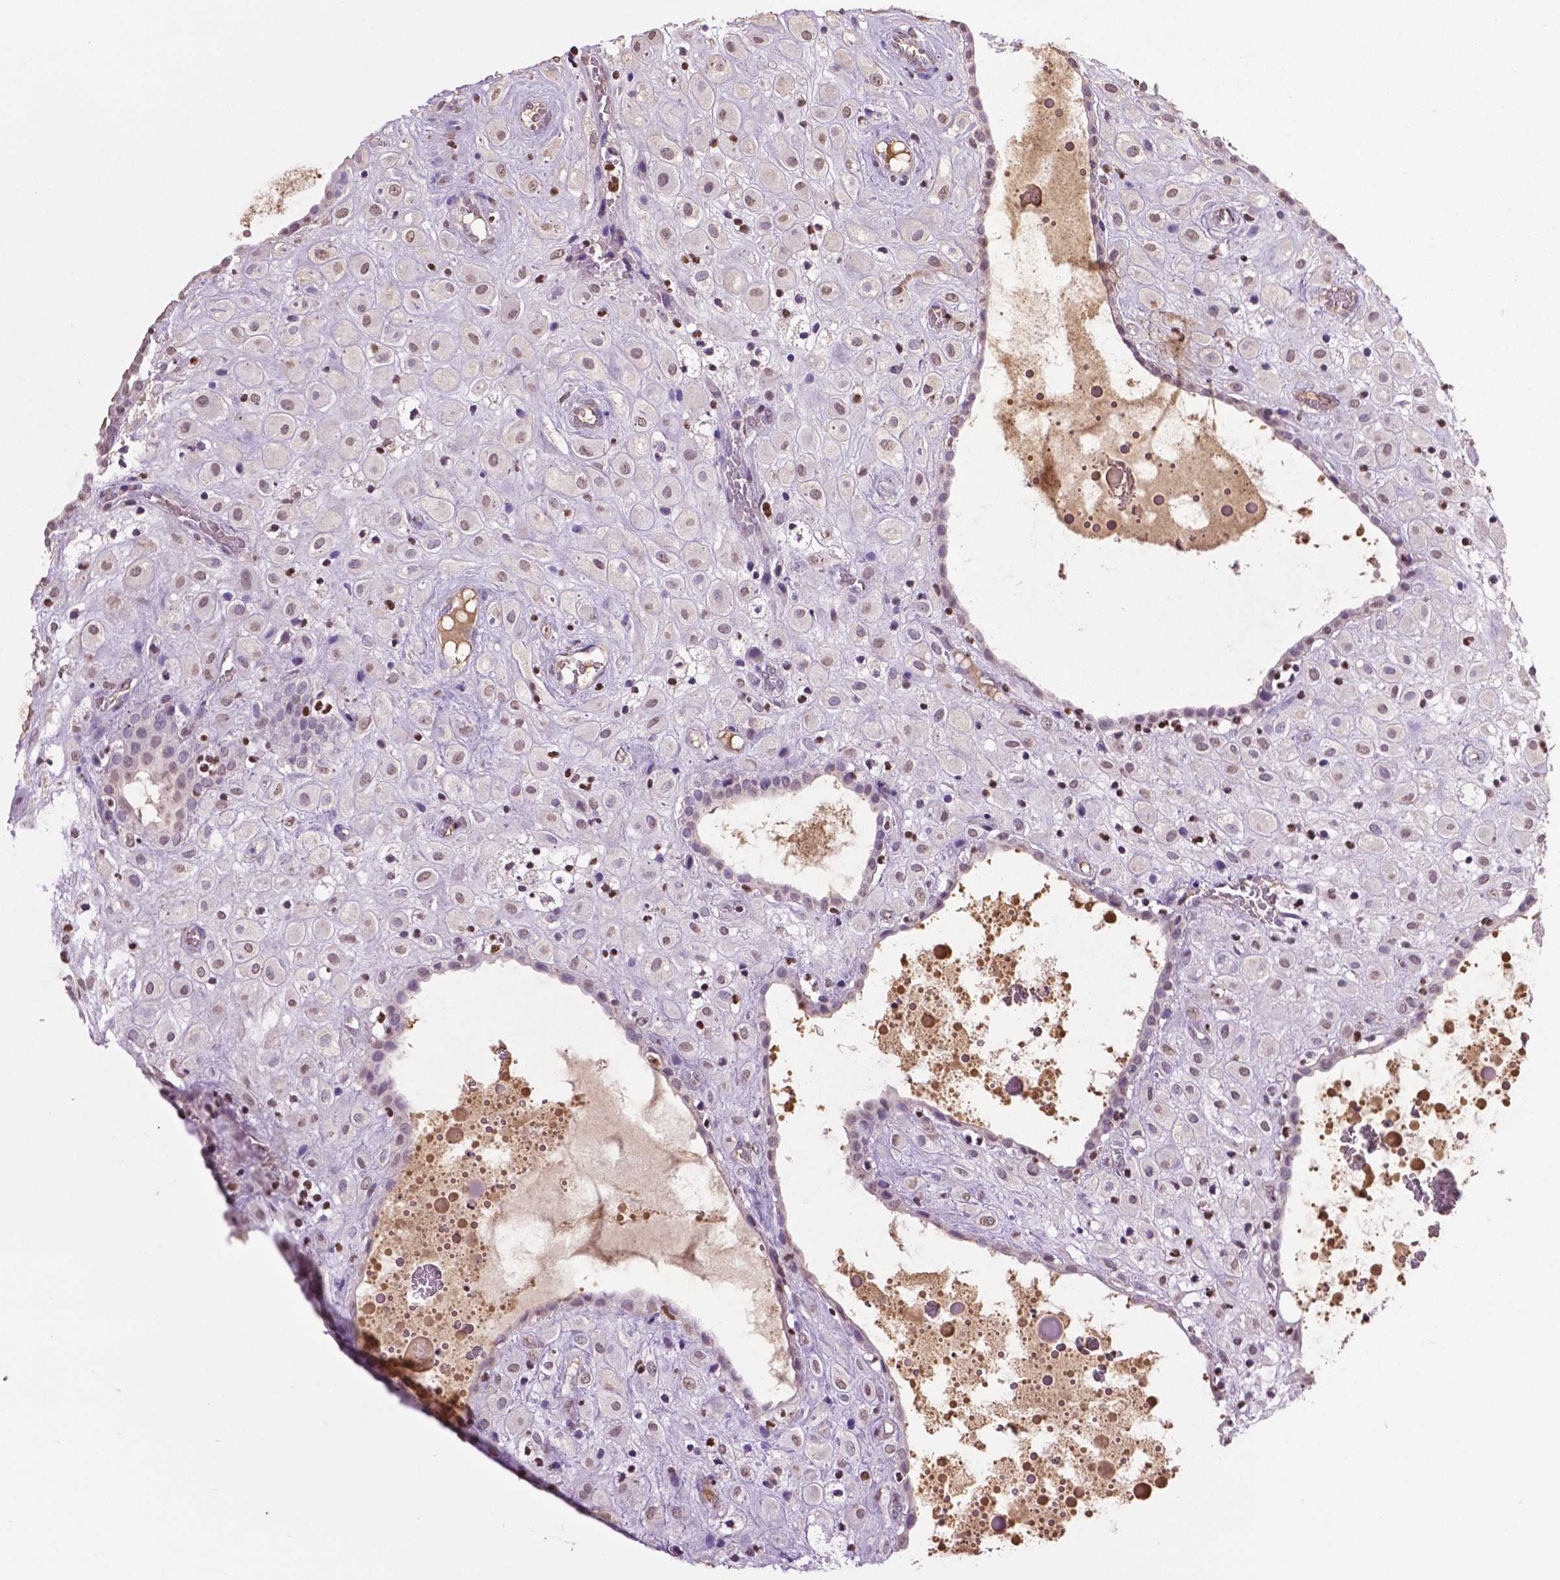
{"staining": {"intensity": "weak", "quantity": "<25%", "location": "nuclear"}, "tissue": "placenta", "cell_type": "Decidual cells", "image_type": "normal", "snomed": [{"axis": "morphology", "description": "Normal tissue, NOS"}, {"axis": "topography", "description": "Placenta"}], "caption": "High power microscopy histopathology image of an immunohistochemistry (IHC) micrograph of benign placenta, revealing no significant staining in decidual cells. (Stains: DAB IHC with hematoxylin counter stain, Microscopy: brightfield microscopy at high magnification).", "gene": "RUNX3", "patient": {"sex": "female", "age": 24}}